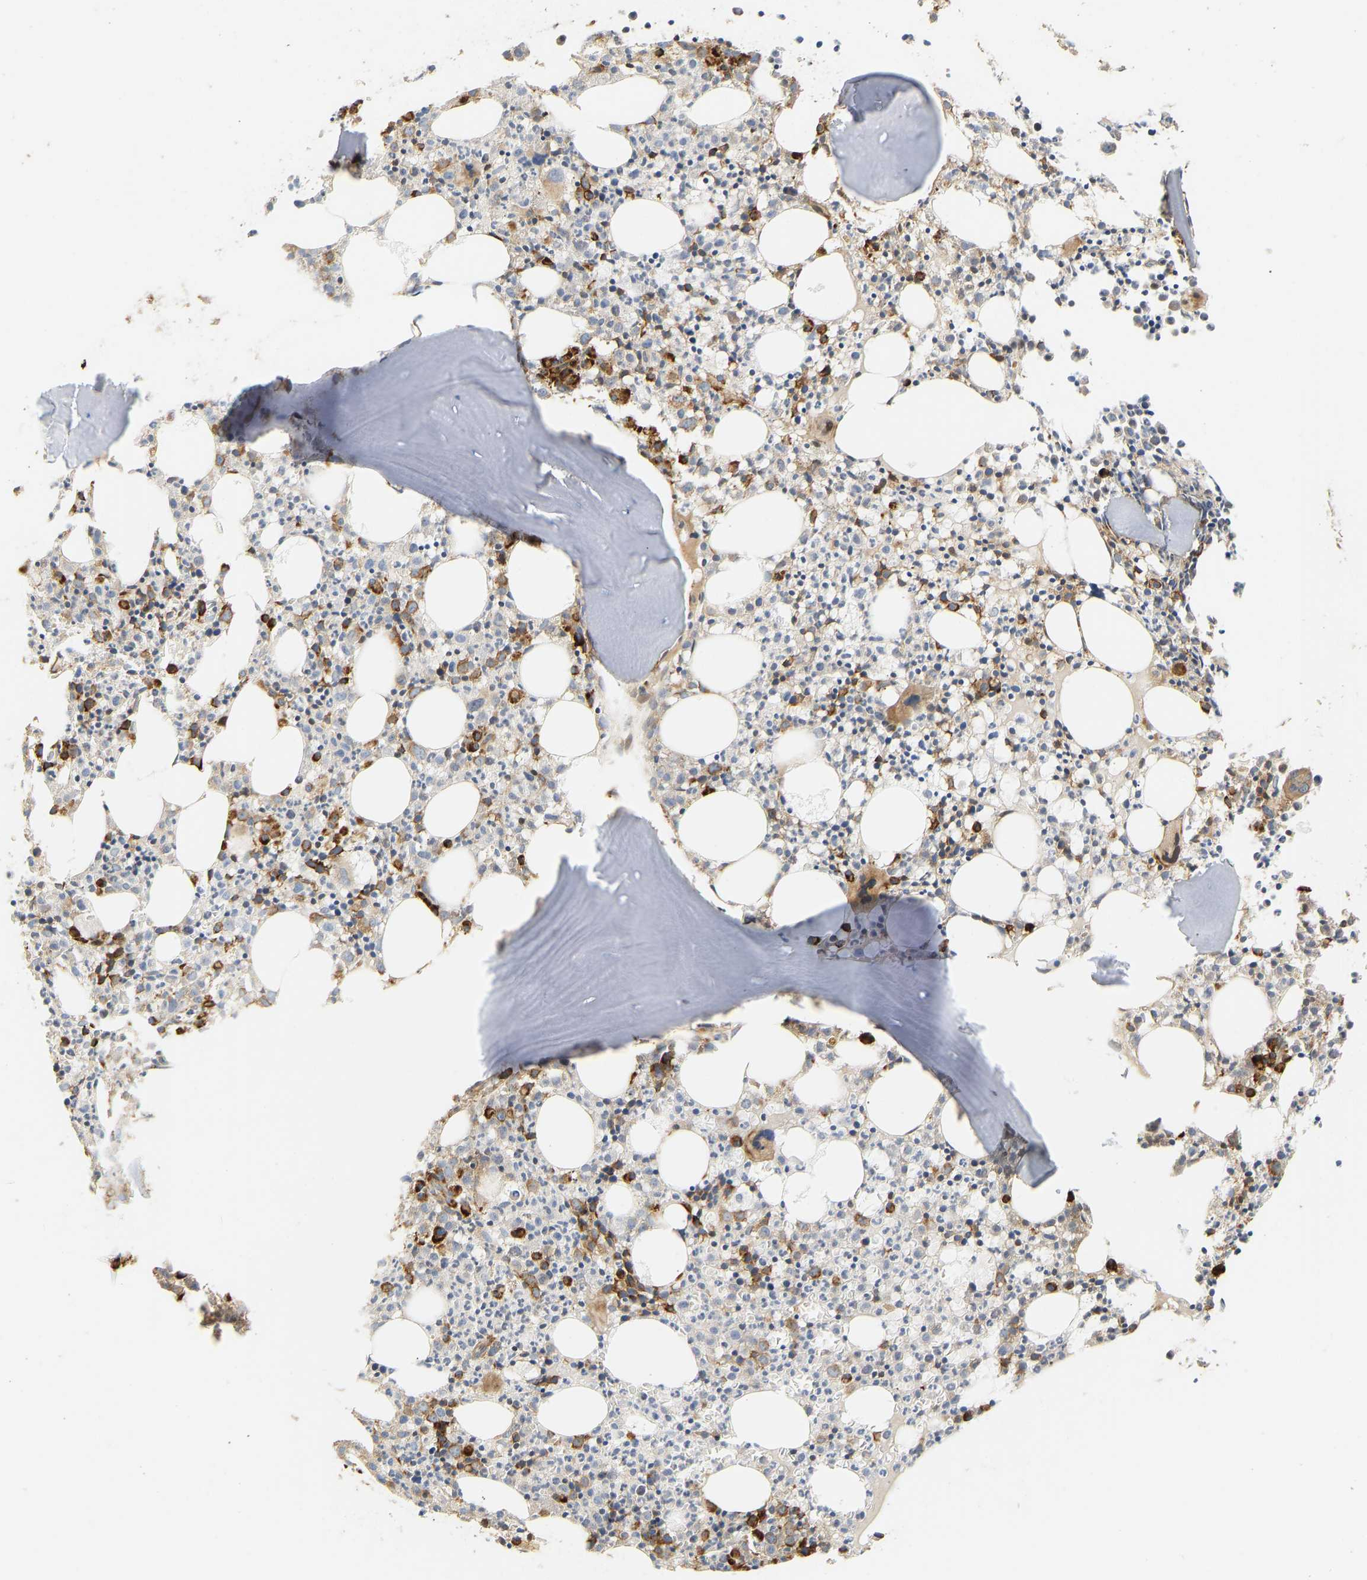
{"staining": {"intensity": "strong", "quantity": "25%-75%", "location": "cytoplasmic/membranous"}, "tissue": "bone marrow", "cell_type": "Hematopoietic cells", "image_type": "normal", "snomed": [{"axis": "morphology", "description": "Normal tissue, NOS"}, {"axis": "morphology", "description": "Inflammation, NOS"}, {"axis": "topography", "description": "Bone marrow"}], "caption": "Immunohistochemistry (IHC) photomicrograph of benign bone marrow: bone marrow stained using immunohistochemistry exhibits high levels of strong protein expression localized specifically in the cytoplasmic/membranous of hematopoietic cells, appearing as a cytoplasmic/membranous brown color.", "gene": "RPS14", "patient": {"sex": "male", "age": 25}}